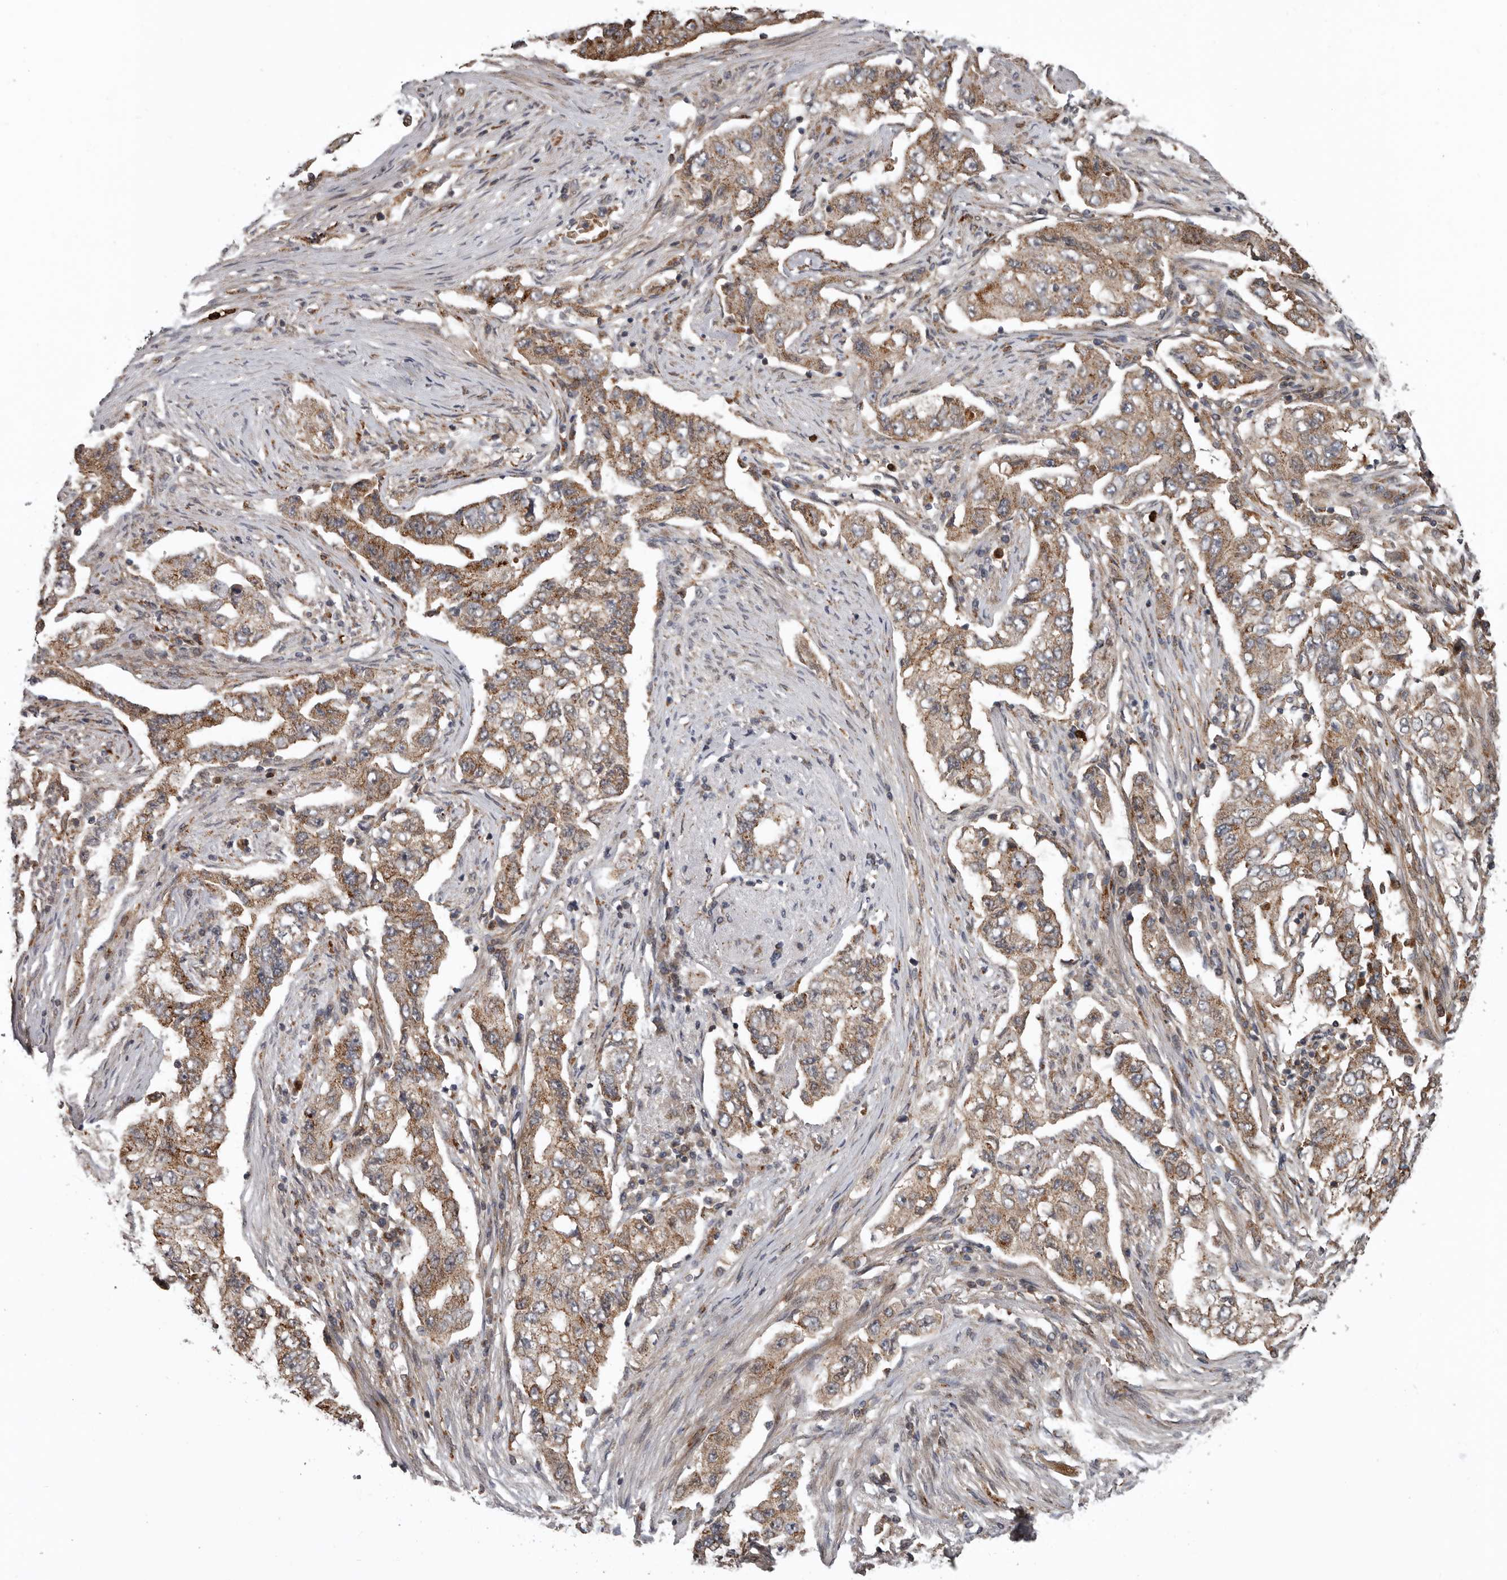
{"staining": {"intensity": "moderate", "quantity": ">75%", "location": "cytoplasmic/membranous"}, "tissue": "lung cancer", "cell_type": "Tumor cells", "image_type": "cancer", "snomed": [{"axis": "morphology", "description": "Adenocarcinoma, NOS"}, {"axis": "topography", "description": "Lung"}], "caption": "Human lung cancer (adenocarcinoma) stained for a protein (brown) displays moderate cytoplasmic/membranous positive positivity in about >75% of tumor cells.", "gene": "FGFR4", "patient": {"sex": "female", "age": 51}}